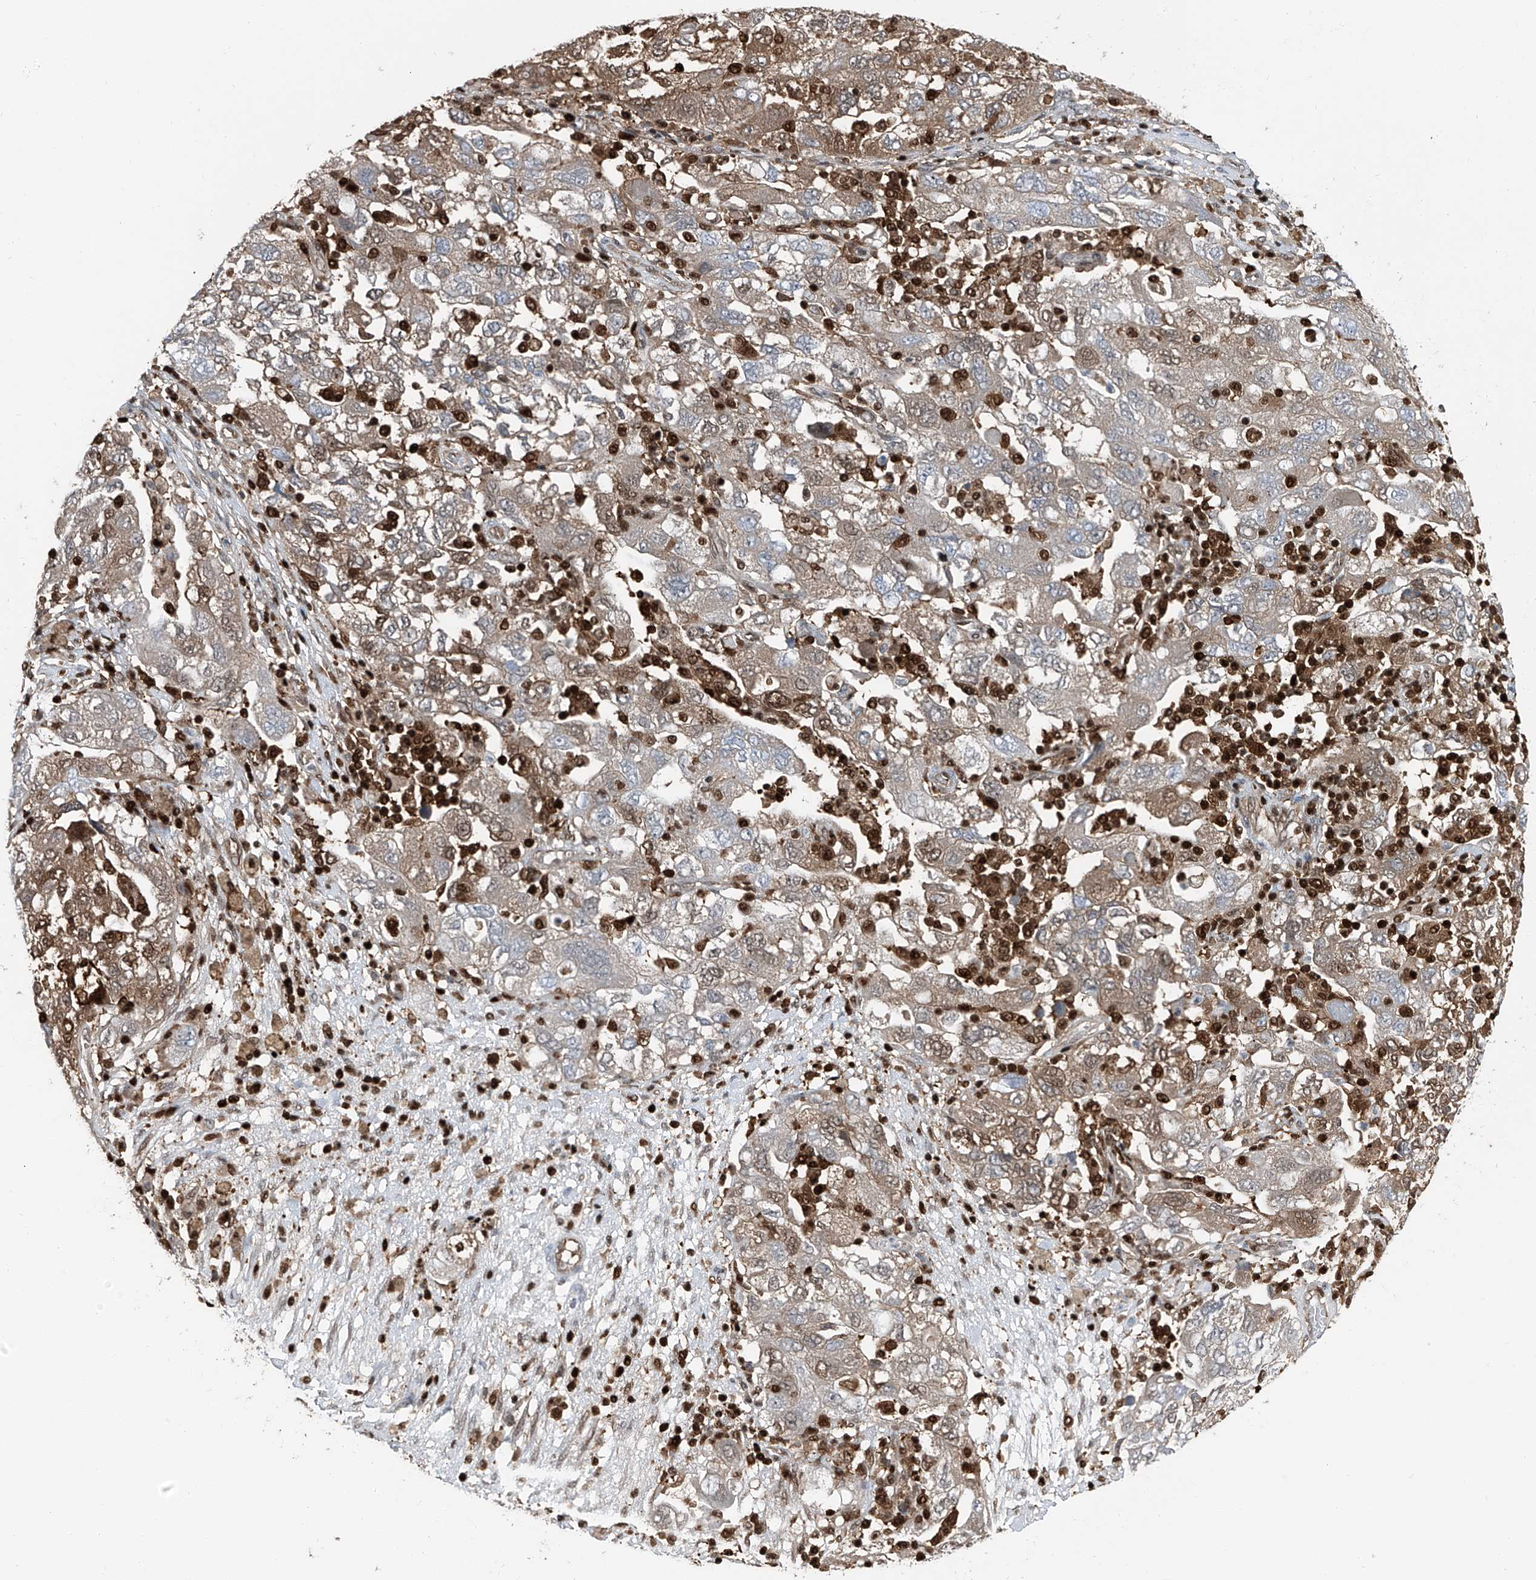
{"staining": {"intensity": "moderate", "quantity": "<25%", "location": "cytoplasmic/membranous,nuclear"}, "tissue": "ovarian cancer", "cell_type": "Tumor cells", "image_type": "cancer", "snomed": [{"axis": "morphology", "description": "Carcinoma, NOS"}, {"axis": "morphology", "description": "Cystadenocarcinoma, serous, NOS"}, {"axis": "topography", "description": "Ovary"}], "caption": "Brown immunohistochemical staining in human ovarian serous cystadenocarcinoma reveals moderate cytoplasmic/membranous and nuclear positivity in approximately <25% of tumor cells.", "gene": "PSMB10", "patient": {"sex": "female", "age": 69}}